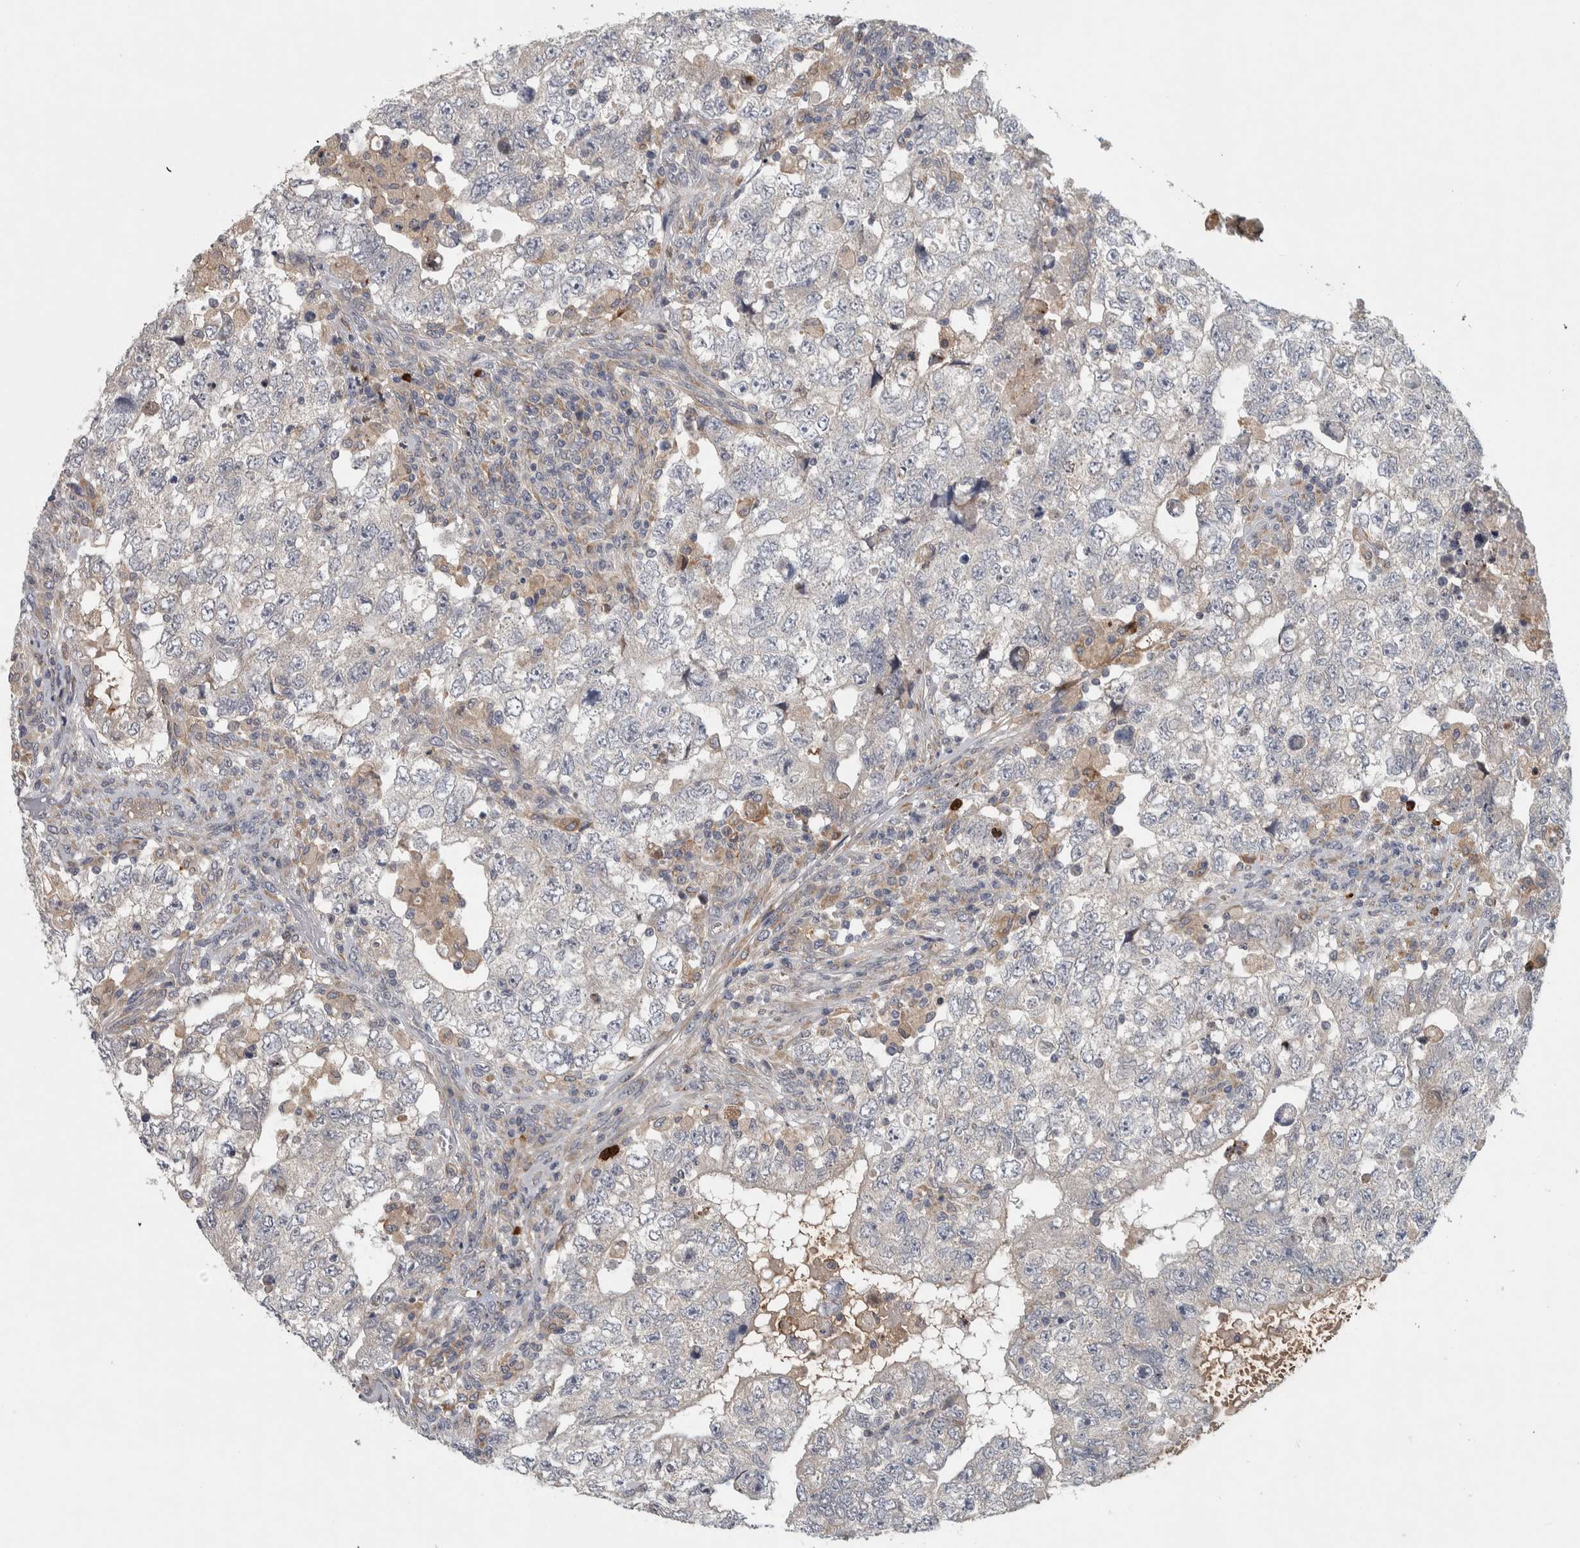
{"staining": {"intensity": "negative", "quantity": "none", "location": "none"}, "tissue": "testis cancer", "cell_type": "Tumor cells", "image_type": "cancer", "snomed": [{"axis": "morphology", "description": "Carcinoma, Embryonal, NOS"}, {"axis": "topography", "description": "Testis"}], "caption": "Immunohistochemical staining of testis embryonal carcinoma demonstrates no significant staining in tumor cells.", "gene": "ADPRM", "patient": {"sex": "male", "age": 36}}